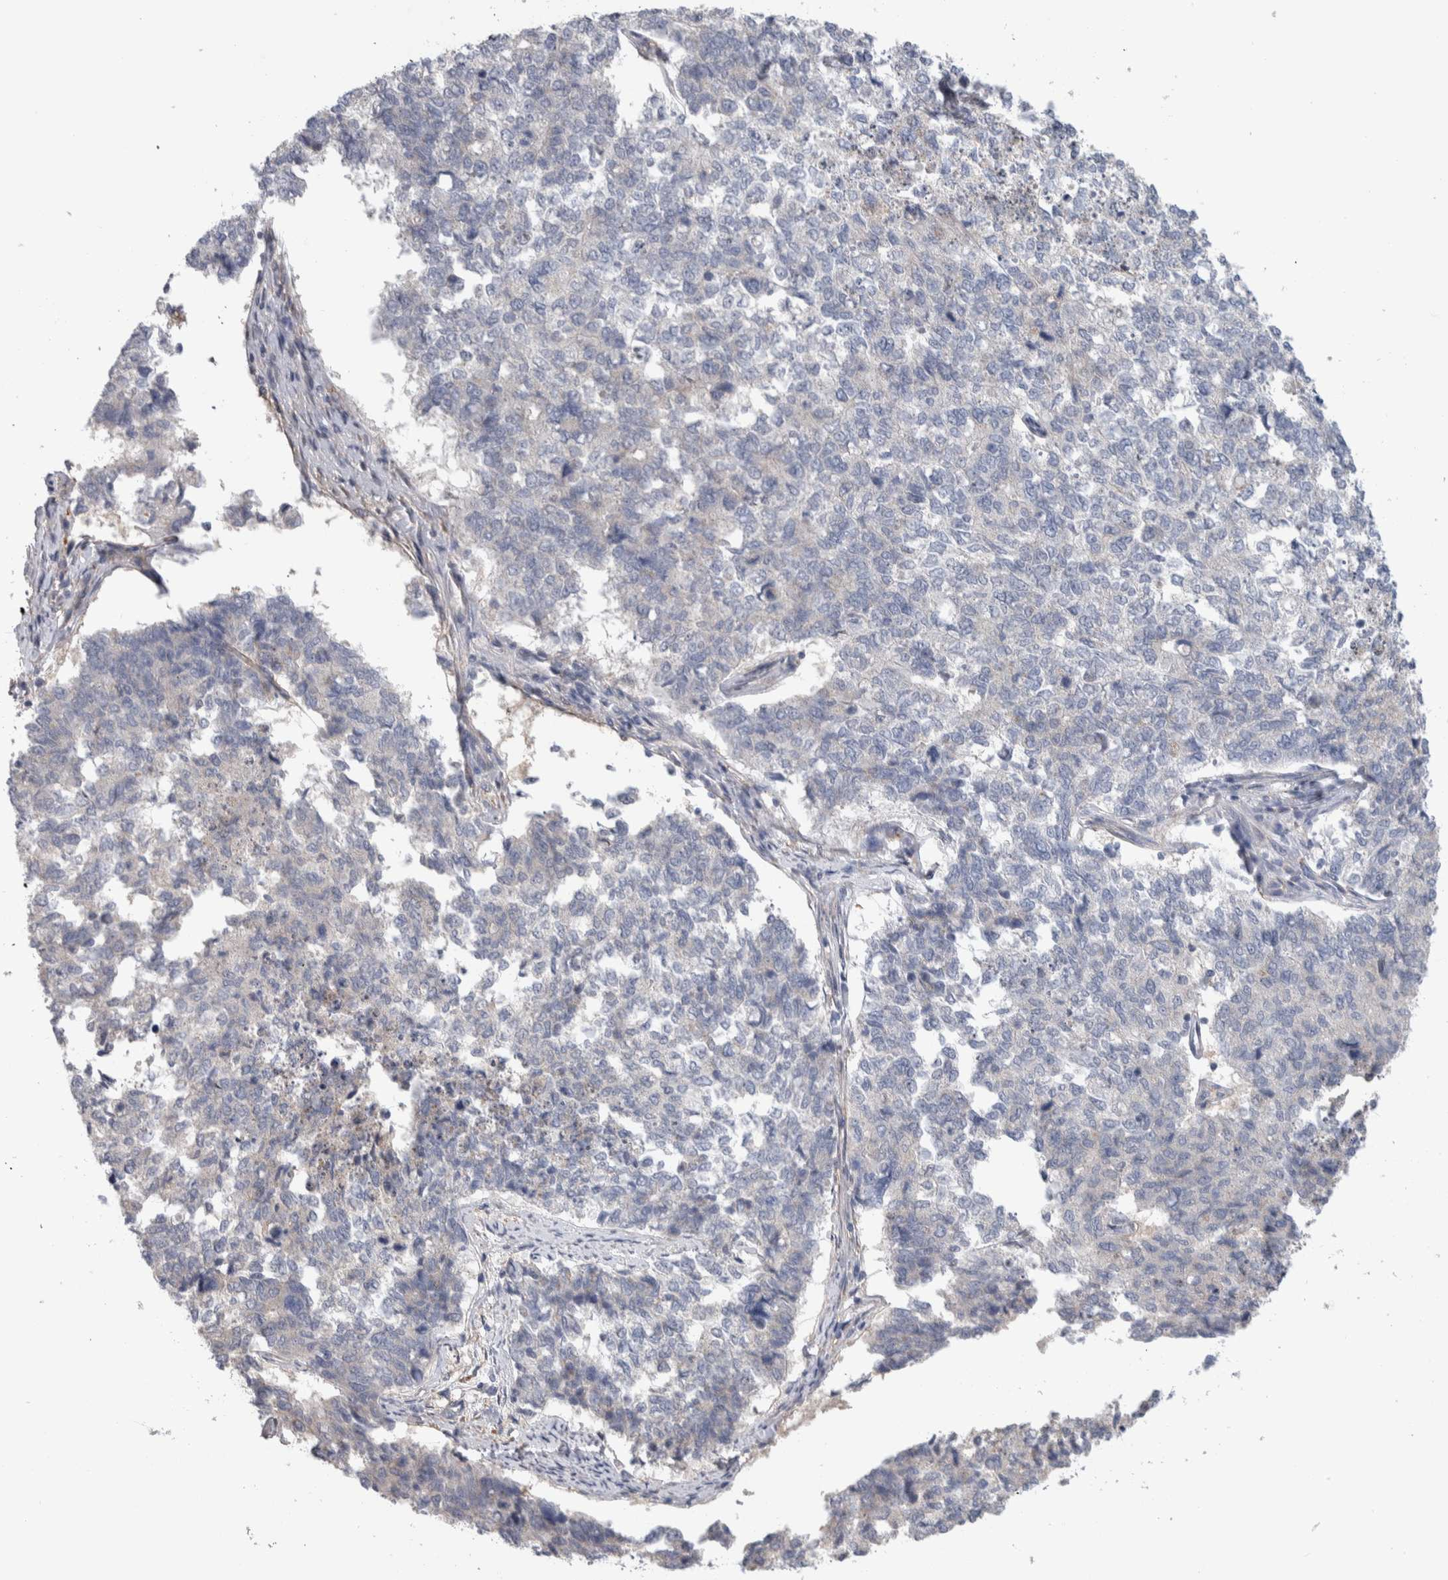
{"staining": {"intensity": "negative", "quantity": "none", "location": "none"}, "tissue": "cervical cancer", "cell_type": "Tumor cells", "image_type": "cancer", "snomed": [{"axis": "morphology", "description": "Squamous cell carcinoma, NOS"}, {"axis": "topography", "description": "Cervix"}], "caption": "Immunohistochemical staining of human cervical cancer (squamous cell carcinoma) shows no significant expression in tumor cells. (DAB (3,3'-diaminobenzidine) immunohistochemistry (IHC) visualized using brightfield microscopy, high magnification).", "gene": "TAX1BP1", "patient": {"sex": "female", "age": 63}}